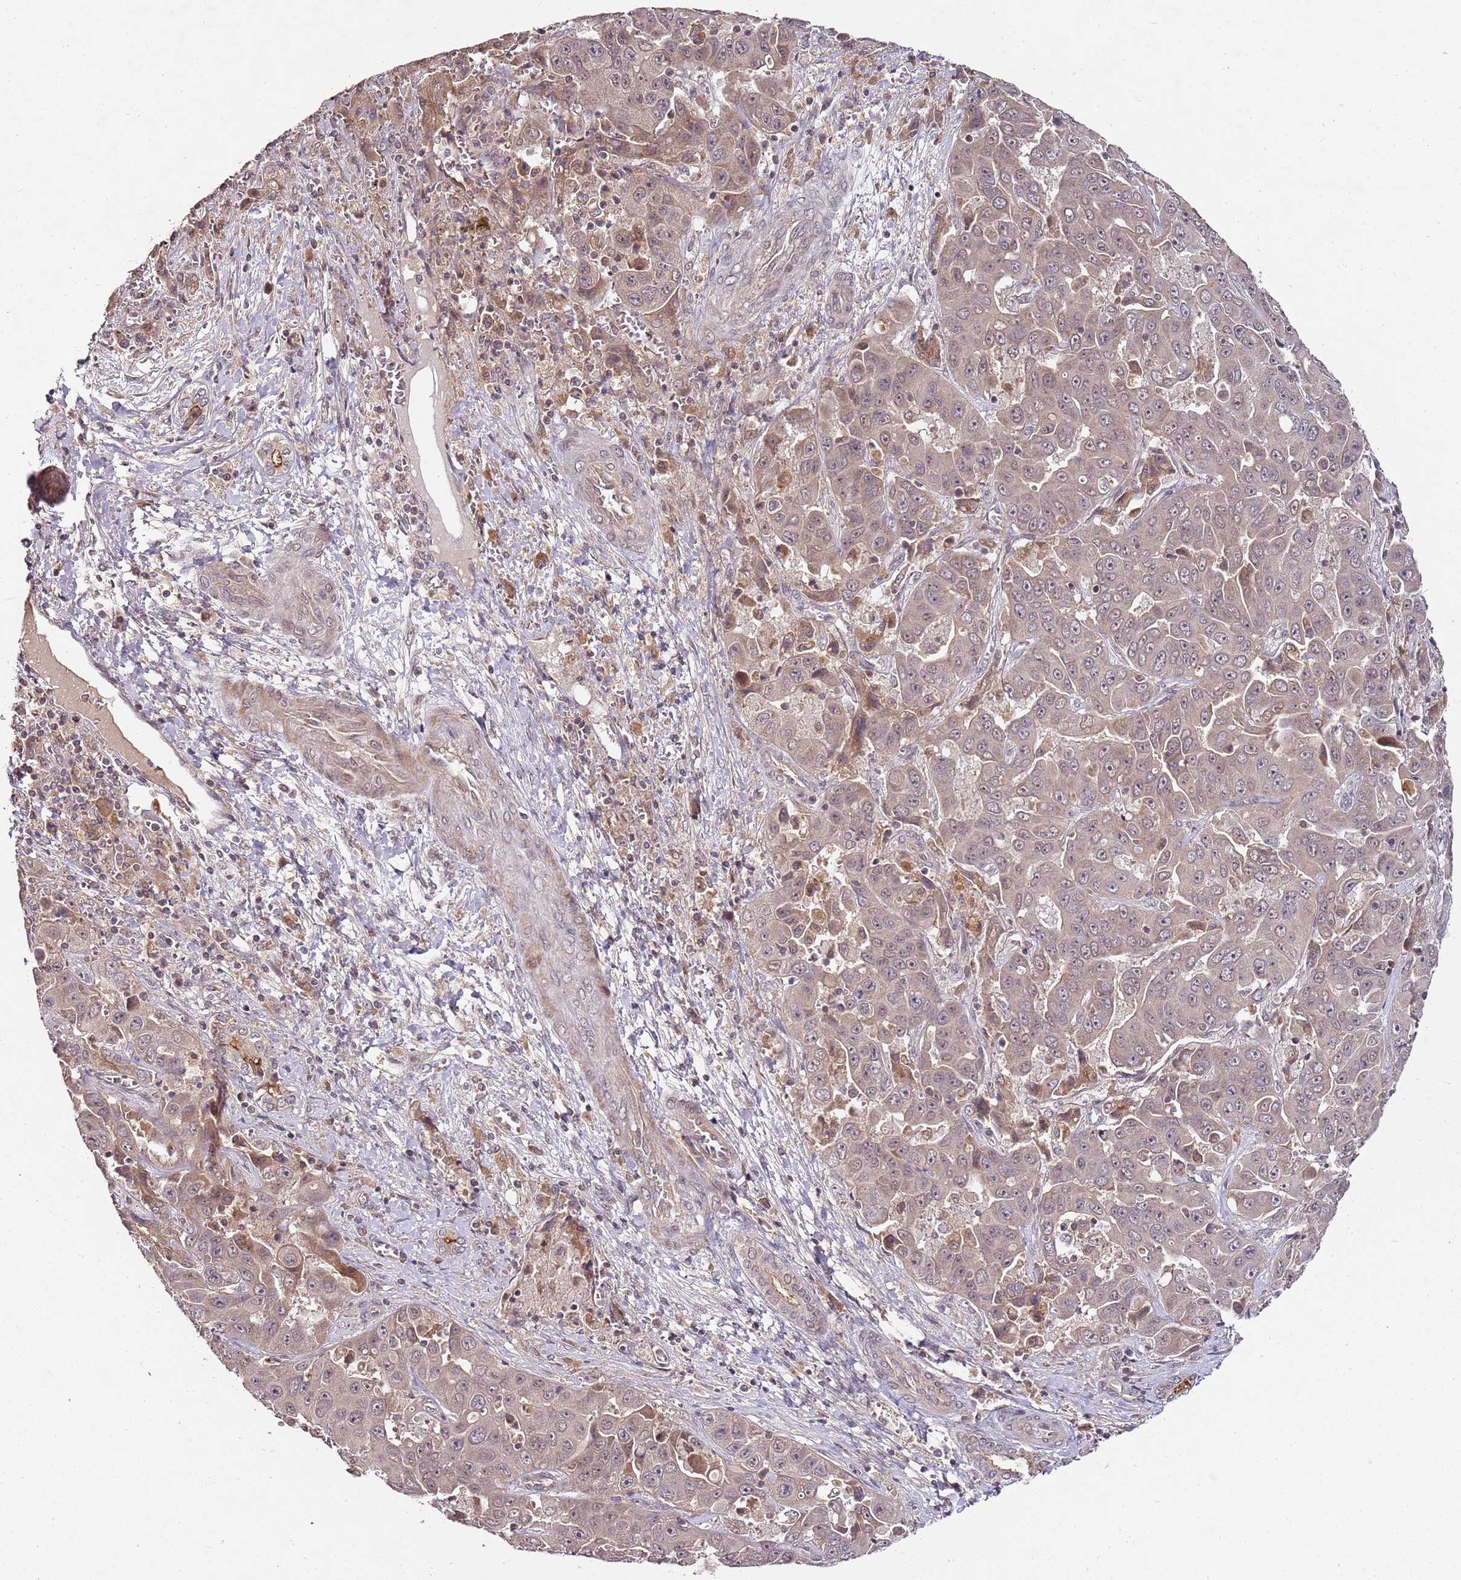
{"staining": {"intensity": "weak", "quantity": ">75%", "location": "cytoplasmic/membranous,nuclear"}, "tissue": "liver cancer", "cell_type": "Tumor cells", "image_type": "cancer", "snomed": [{"axis": "morphology", "description": "Cholangiocarcinoma"}, {"axis": "topography", "description": "Liver"}], "caption": "Tumor cells demonstrate weak cytoplasmic/membranous and nuclear expression in approximately >75% of cells in cholangiocarcinoma (liver).", "gene": "LIN37", "patient": {"sex": "female", "age": 52}}